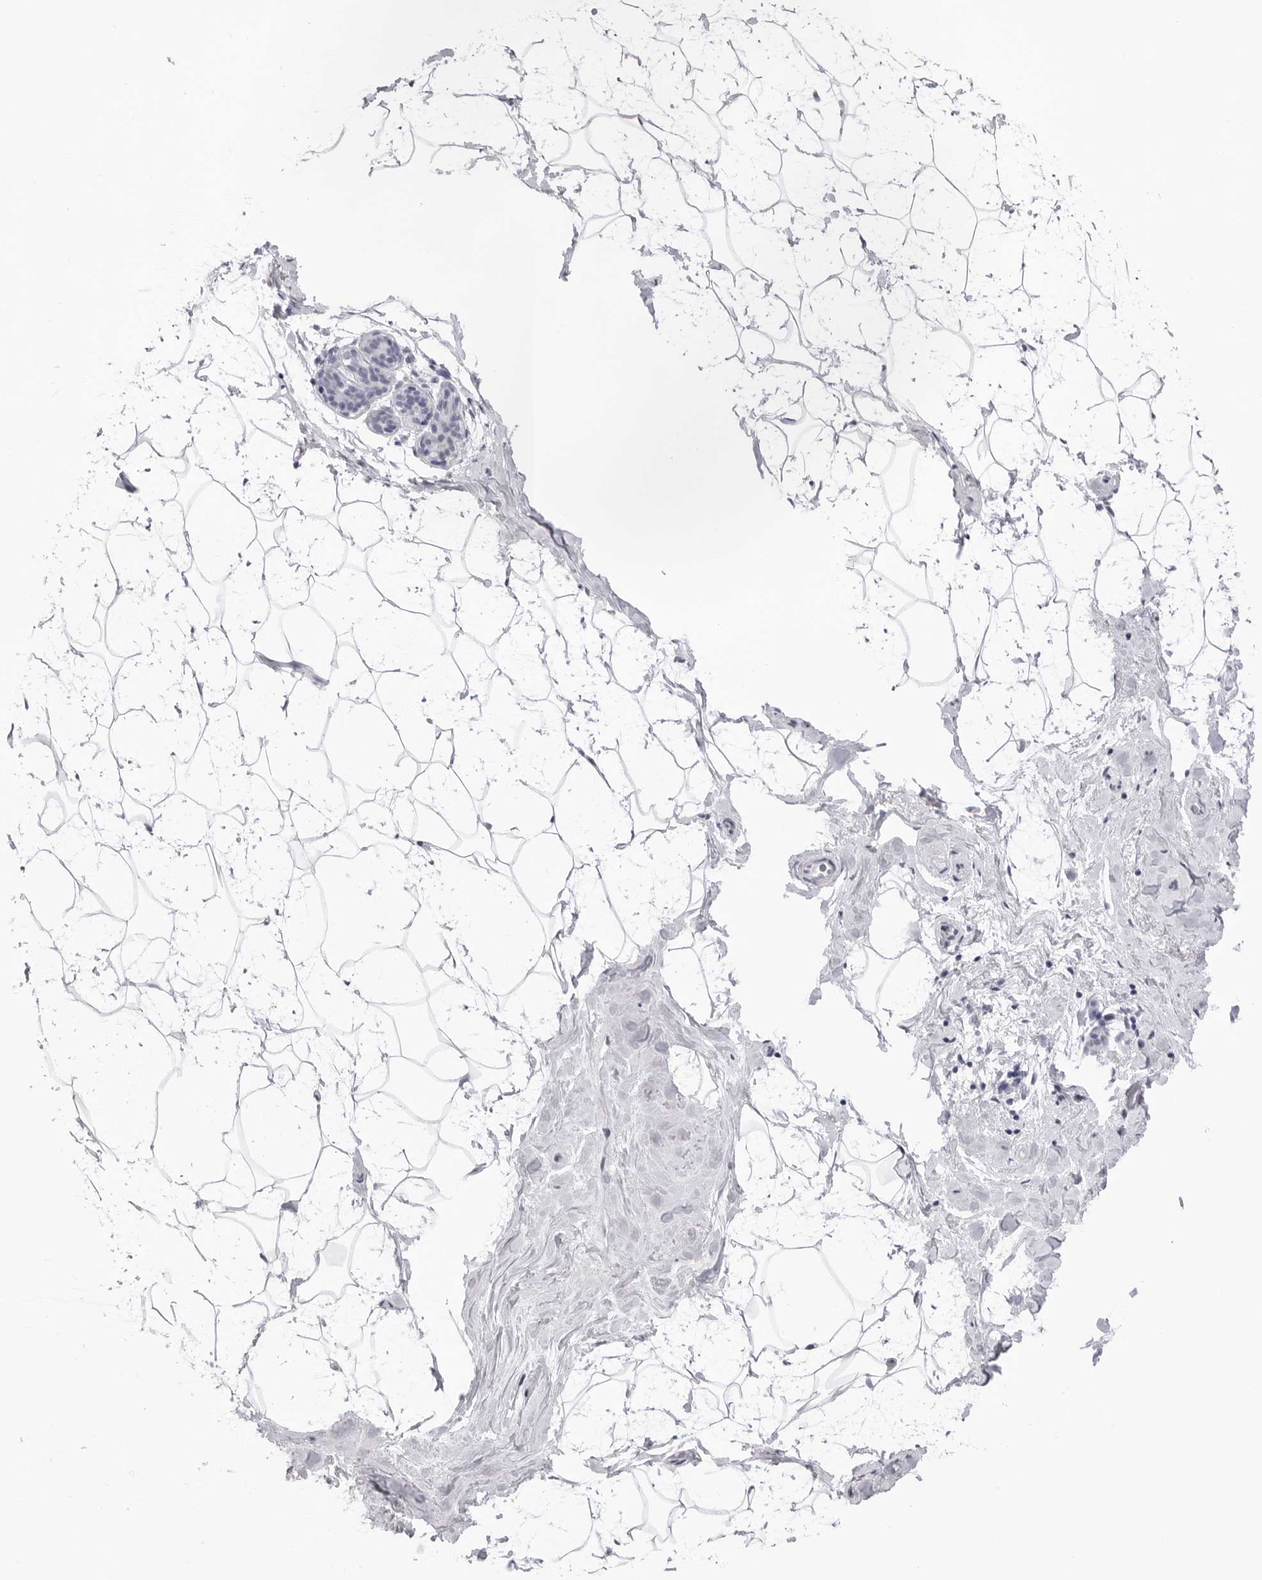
{"staining": {"intensity": "negative", "quantity": "none", "location": "none"}, "tissue": "breast", "cell_type": "Adipocytes", "image_type": "normal", "snomed": [{"axis": "morphology", "description": "Normal tissue, NOS"}, {"axis": "morphology", "description": "Lobular carcinoma"}, {"axis": "topography", "description": "Breast"}], "caption": "This is an IHC image of unremarkable breast. There is no staining in adipocytes.", "gene": "TSSK1B", "patient": {"sex": "female", "age": 62}}